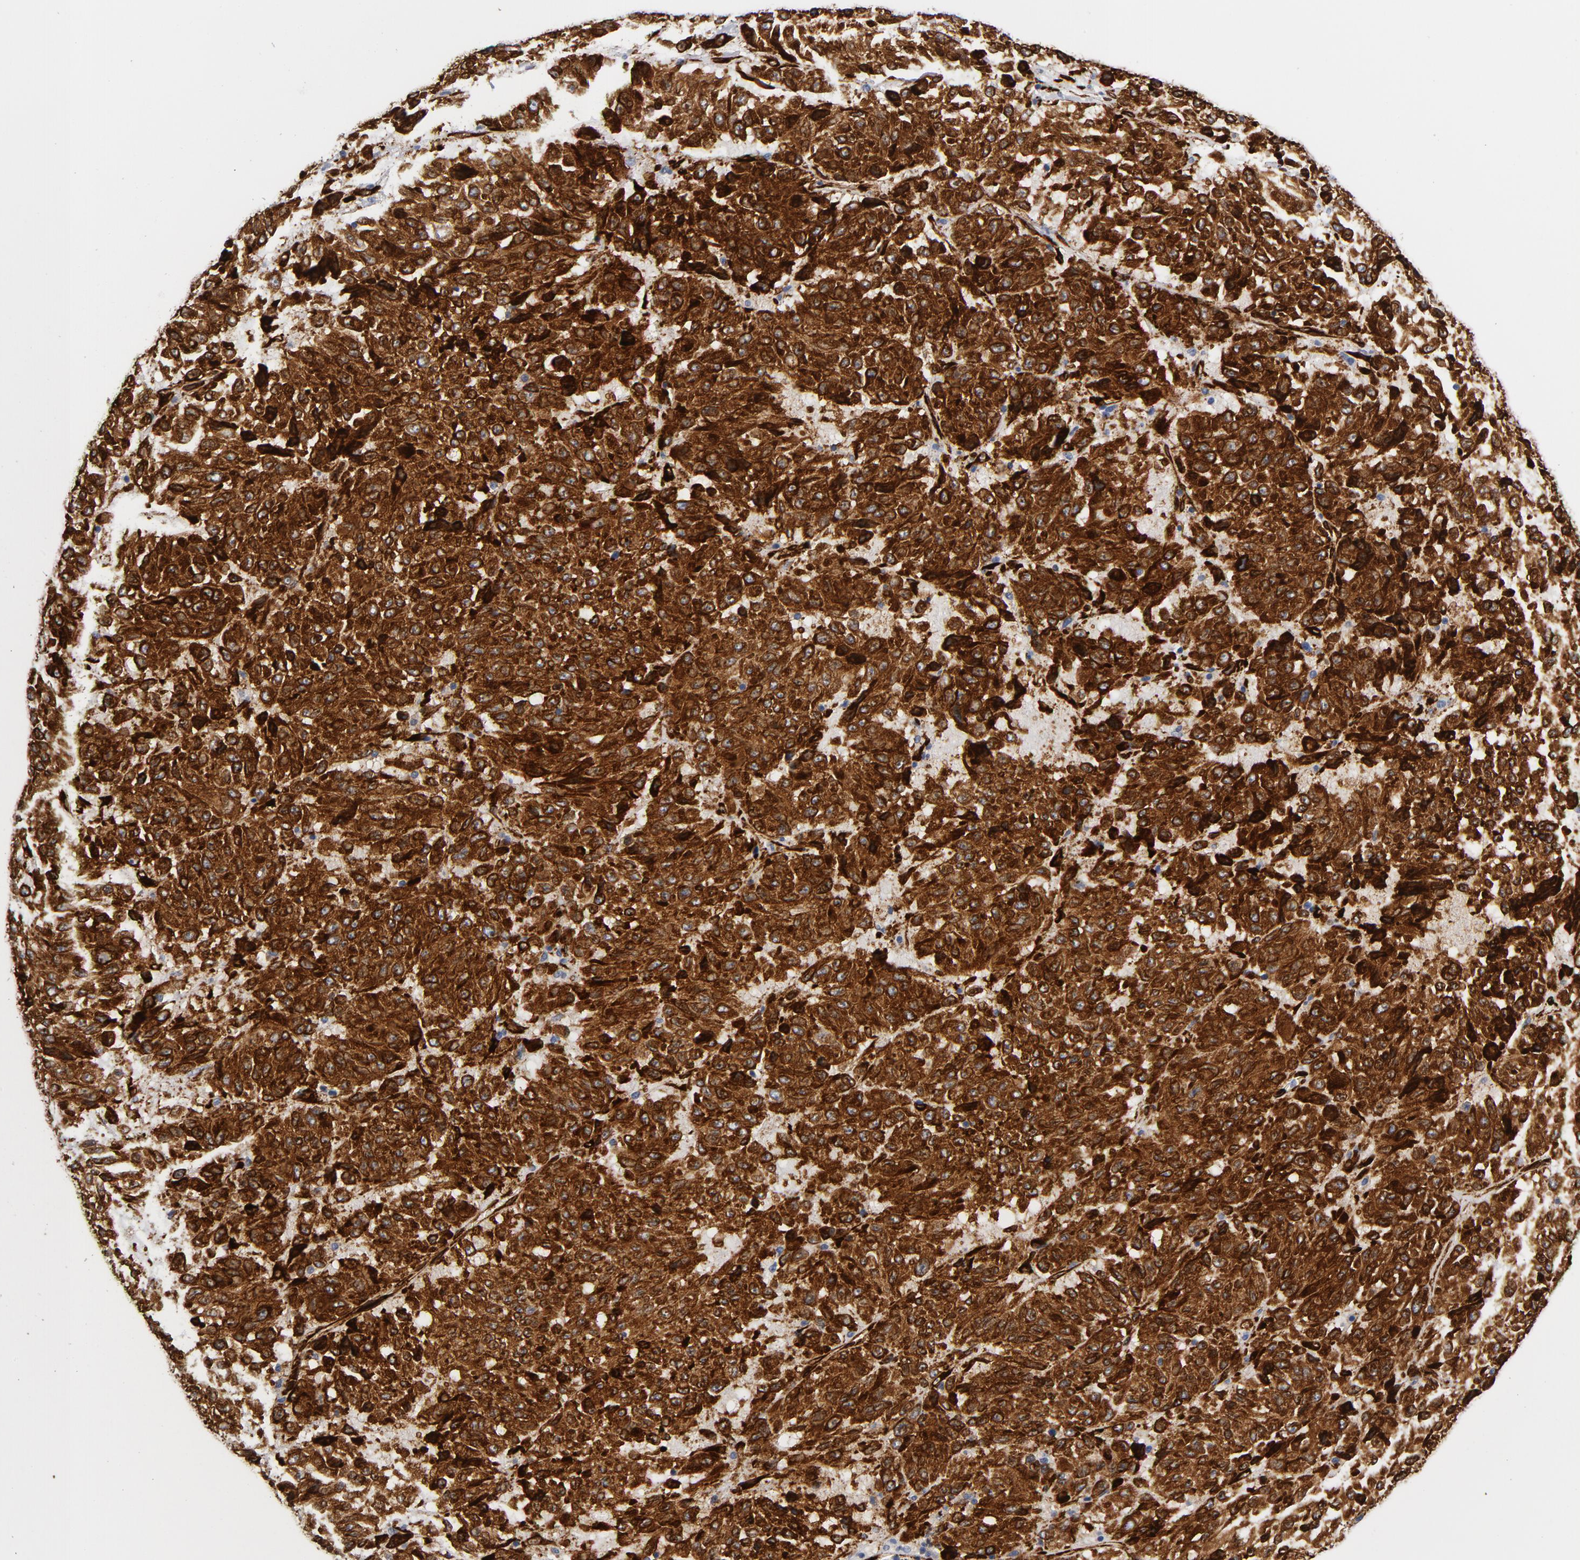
{"staining": {"intensity": "strong", "quantity": ">75%", "location": "cytoplasmic/membranous"}, "tissue": "melanoma", "cell_type": "Tumor cells", "image_type": "cancer", "snomed": [{"axis": "morphology", "description": "Malignant melanoma, Metastatic site"}, {"axis": "topography", "description": "Lung"}], "caption": "Melanoma tissue shows strong cytoplasmic/membranous positivity in about >75% of tumor cells, visualized by immunohistochemistry. Using DAB (brown) and hematoxylin (blue) stains, captured at high magnification using brightfield microscopy.", "gene": "SERPINH1", "patient": {"sex": "male", "age": 64}}